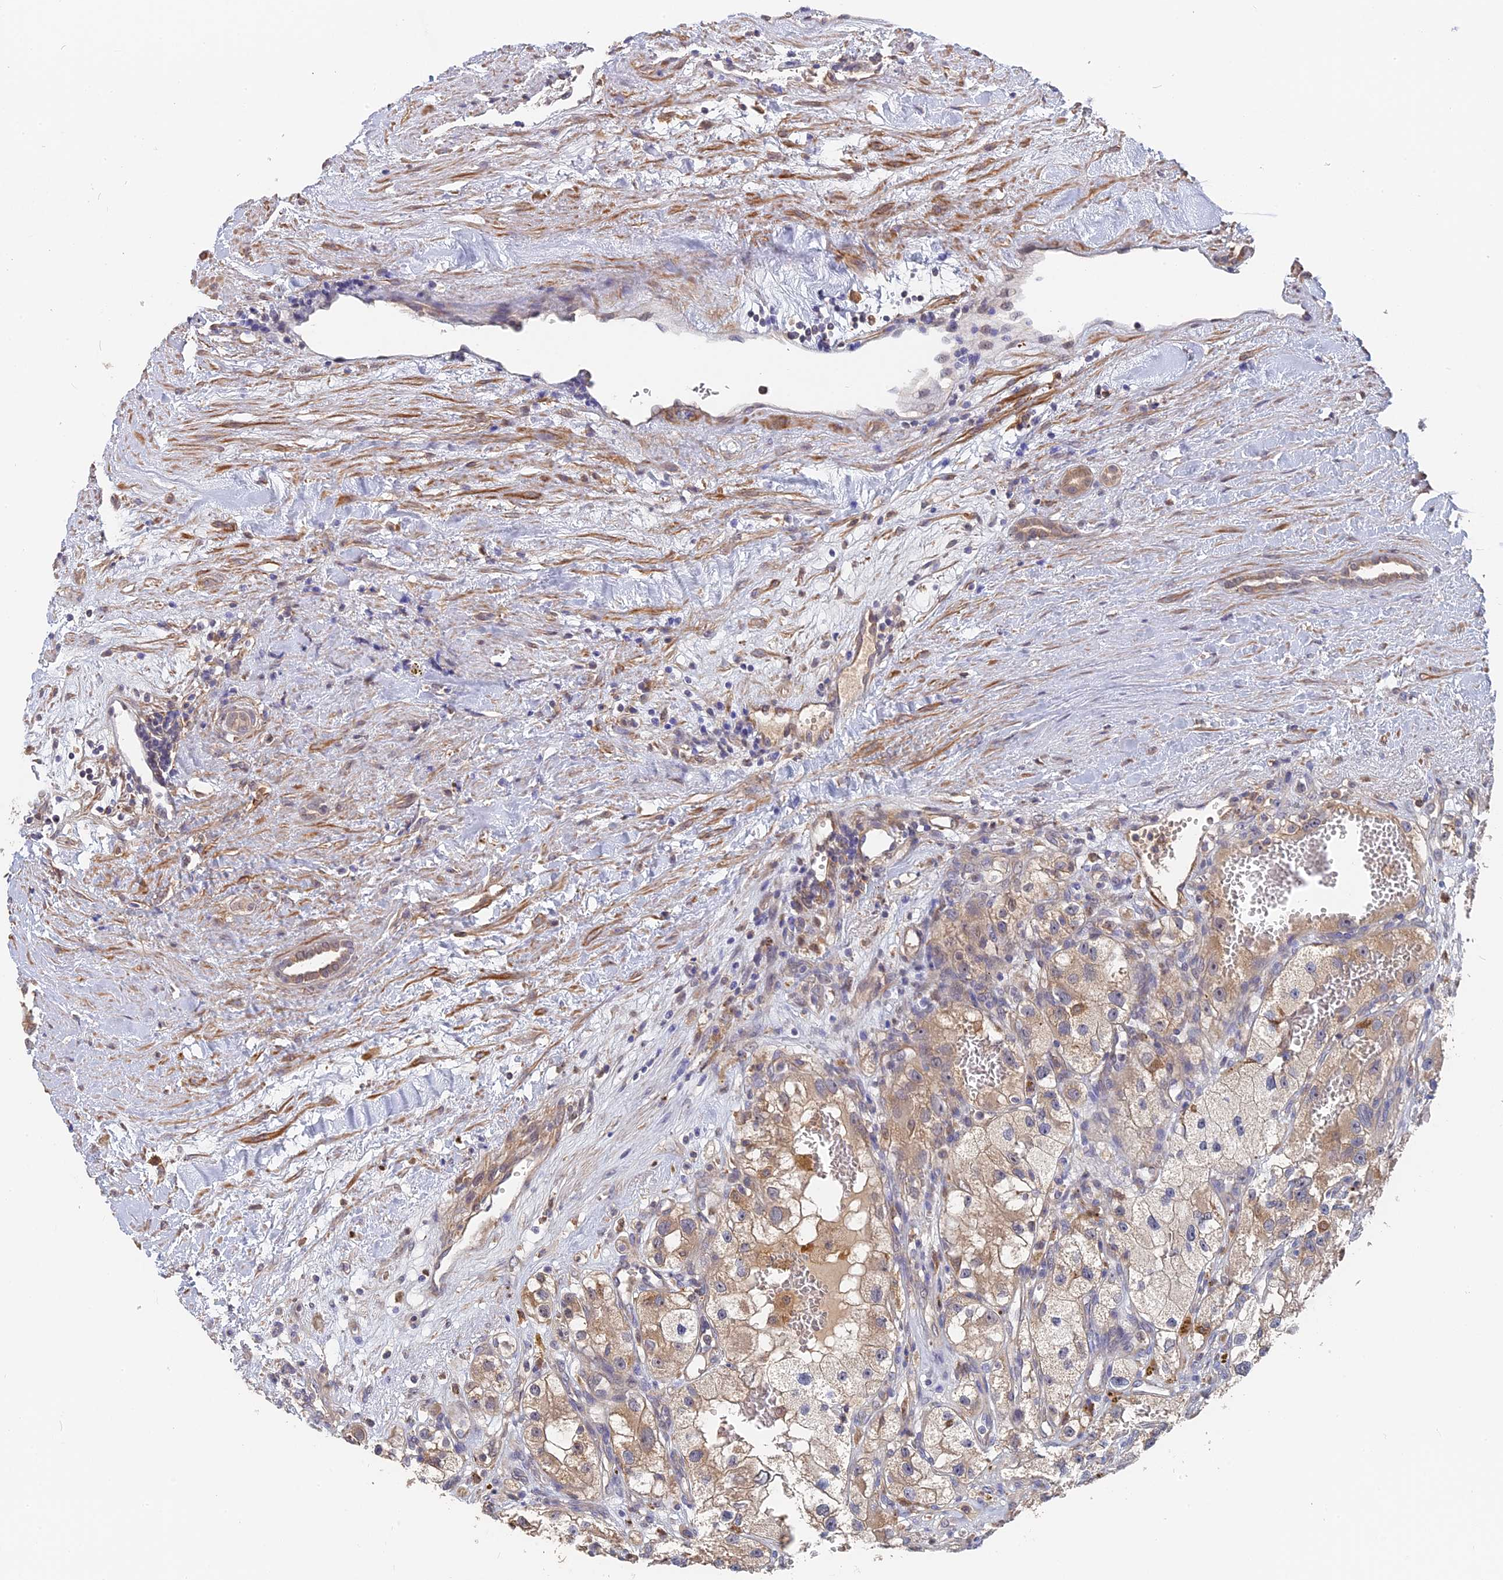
{"staining": {"intensity": "moderate", "quantity": "25%-75%", "location": "cytoplasmic/membranous"}, "tissue": "renal cancer", "cell_type": "Tumor cells", "image_type": "cancer", "snomed": [{"axis": "morphology", "description": "Adenocarcinoma, NOS"}, {"axis": "topography", "description": "Kidney"}], "caption": "This is a histology image of immunohistochemistry (IHC) staining of renal adenocarcinoma, which shows moderate expression in the cytoplasmic/membranous of tumor cells.", "gene": "SAC3D1", "patient": {"sex": "female", "age": 57}}